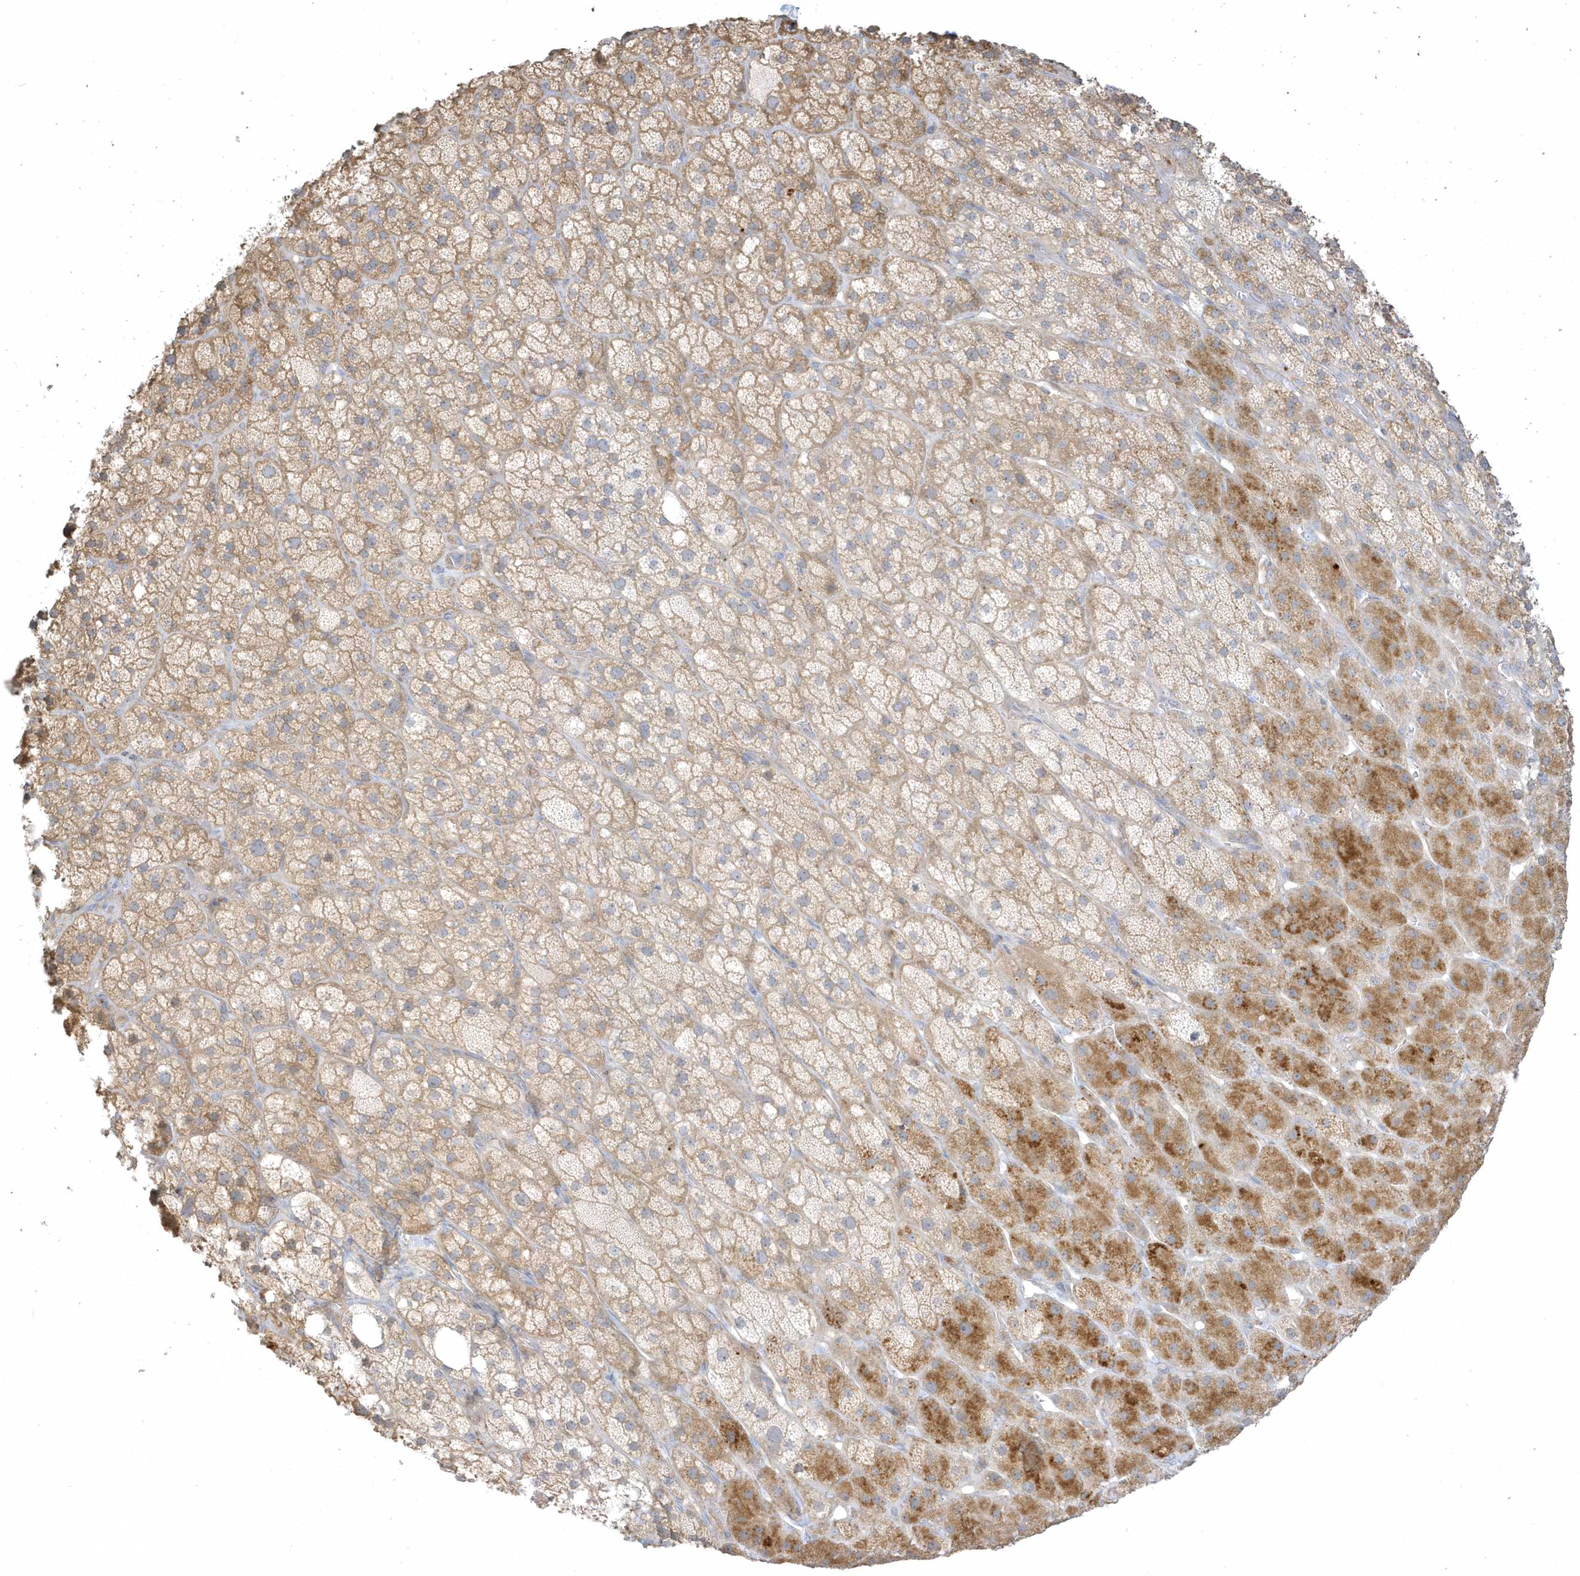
{"staining": {"intensity": "moderate", "quantity": "25%-75%", "location": "cytoplasmic/membranous"}, "tissue": "adrenal gland", "cell_type": "Glandular cells", "image_type": "normal", "snomed": [{"axis": "morphology", "description": "Normal tissue, NOS"}, {"axis": "topography", "description": "Adrenal gland"}], "caption": "A photomicrograph of human adrenal gland stained for a protein reveals moderate cytoplasmic/membranous brown staining in glandular cells. (IHC, brightfield microscopy, high magnification).", "gene": "ARHGEF9", "patient": {"sex": "male", "age": 61}}